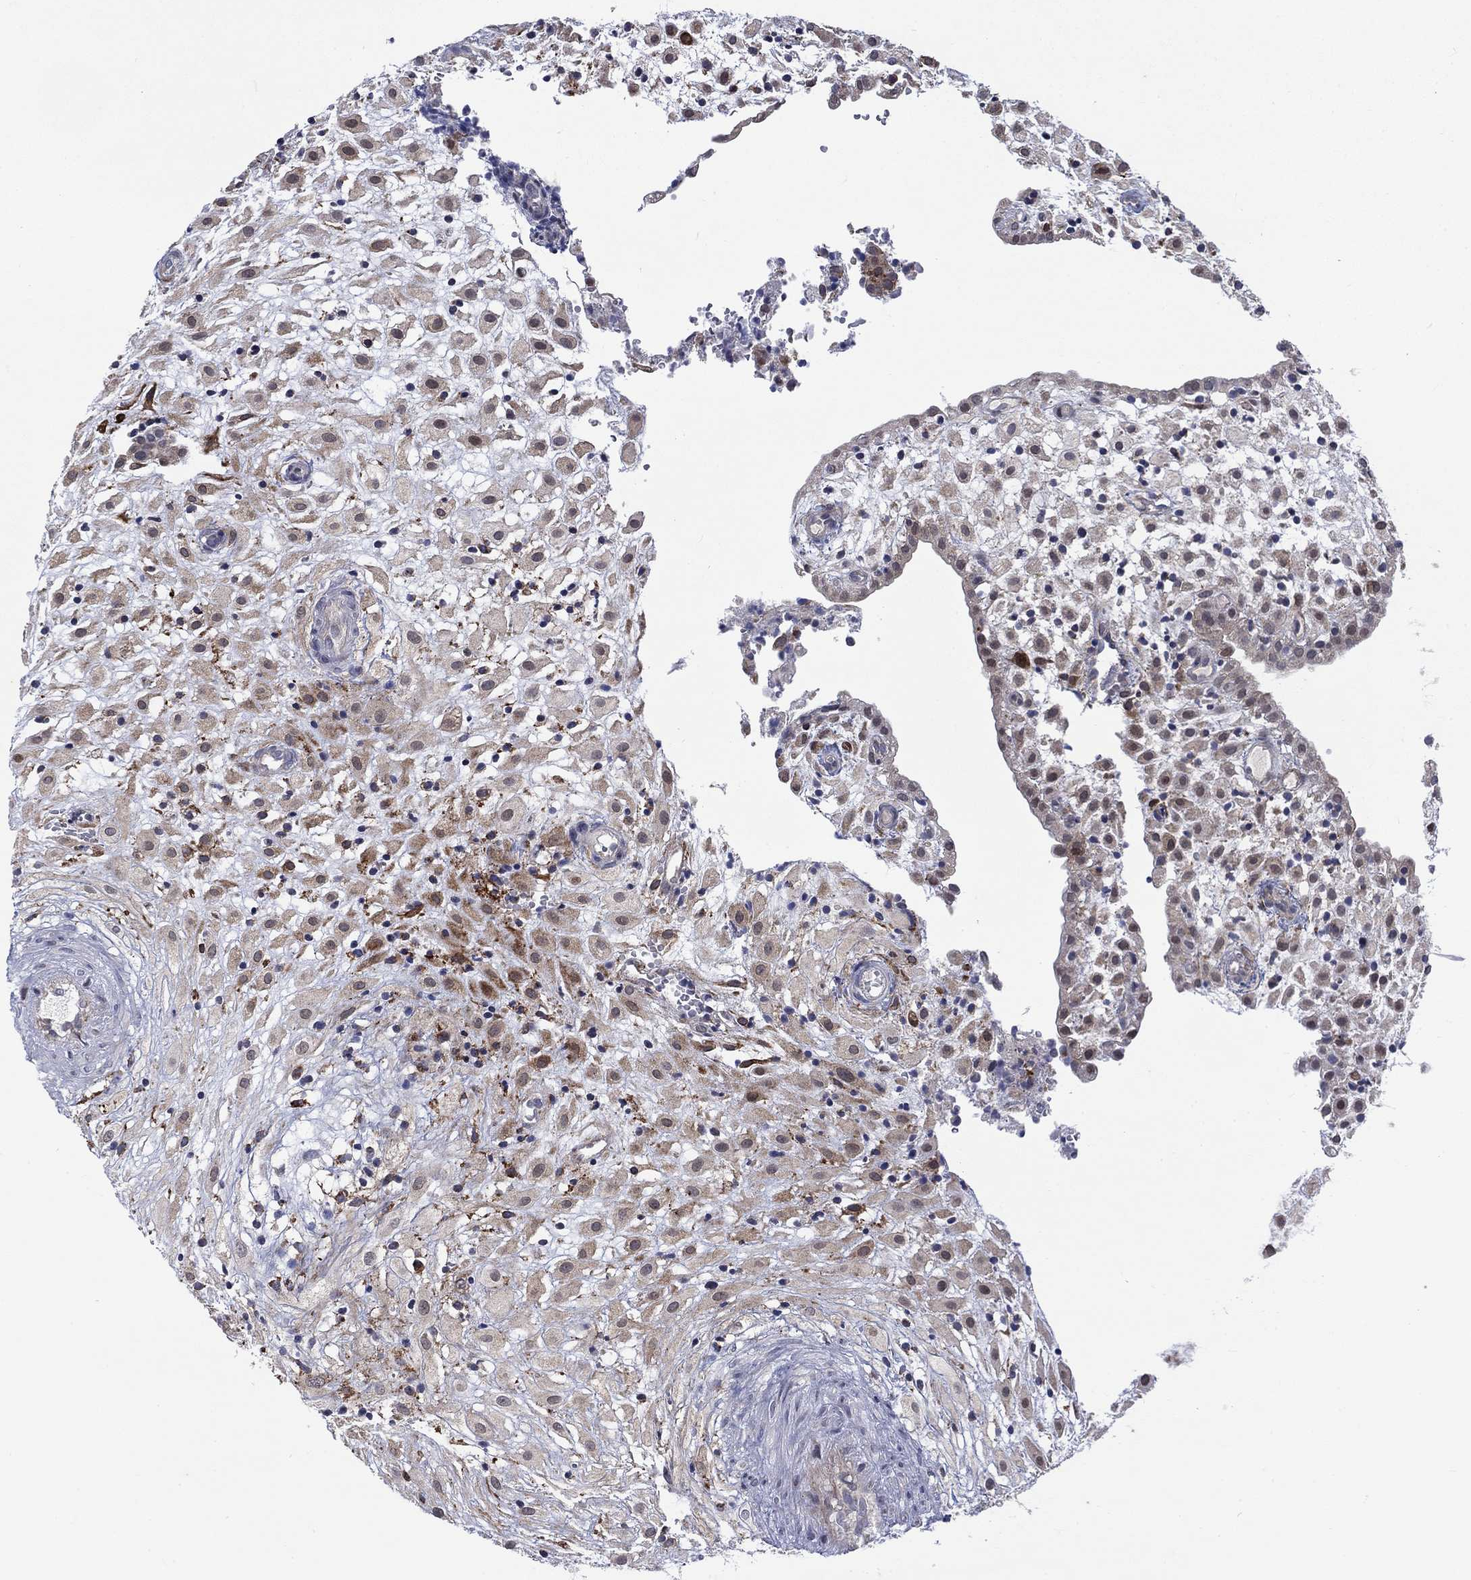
{"staining": {"intensity": "moderate", "quantity": "25%-75%", "location": "cytoplasmic/membranous"}, "tissue": "placenta", "cell_type": "Decidual cells", "image_type": "normal", "snomed": [{"axis": "morphology", "description": "Normal tissue, NOS"}, {"axis": "topography", "description": "Placenta"}], "caption": "Placenta was stained to show a protein in brown. There is medium levels of moderate cytoplasmic/membranous staining in about 25%-75% of decidual cells. (DAB (3,3'-diaminobenzidine) = brown stain, brightfield microscopy at high magnification).", "gene": "SLC35F2", "patient": {"sex": "female", "age": 24}}